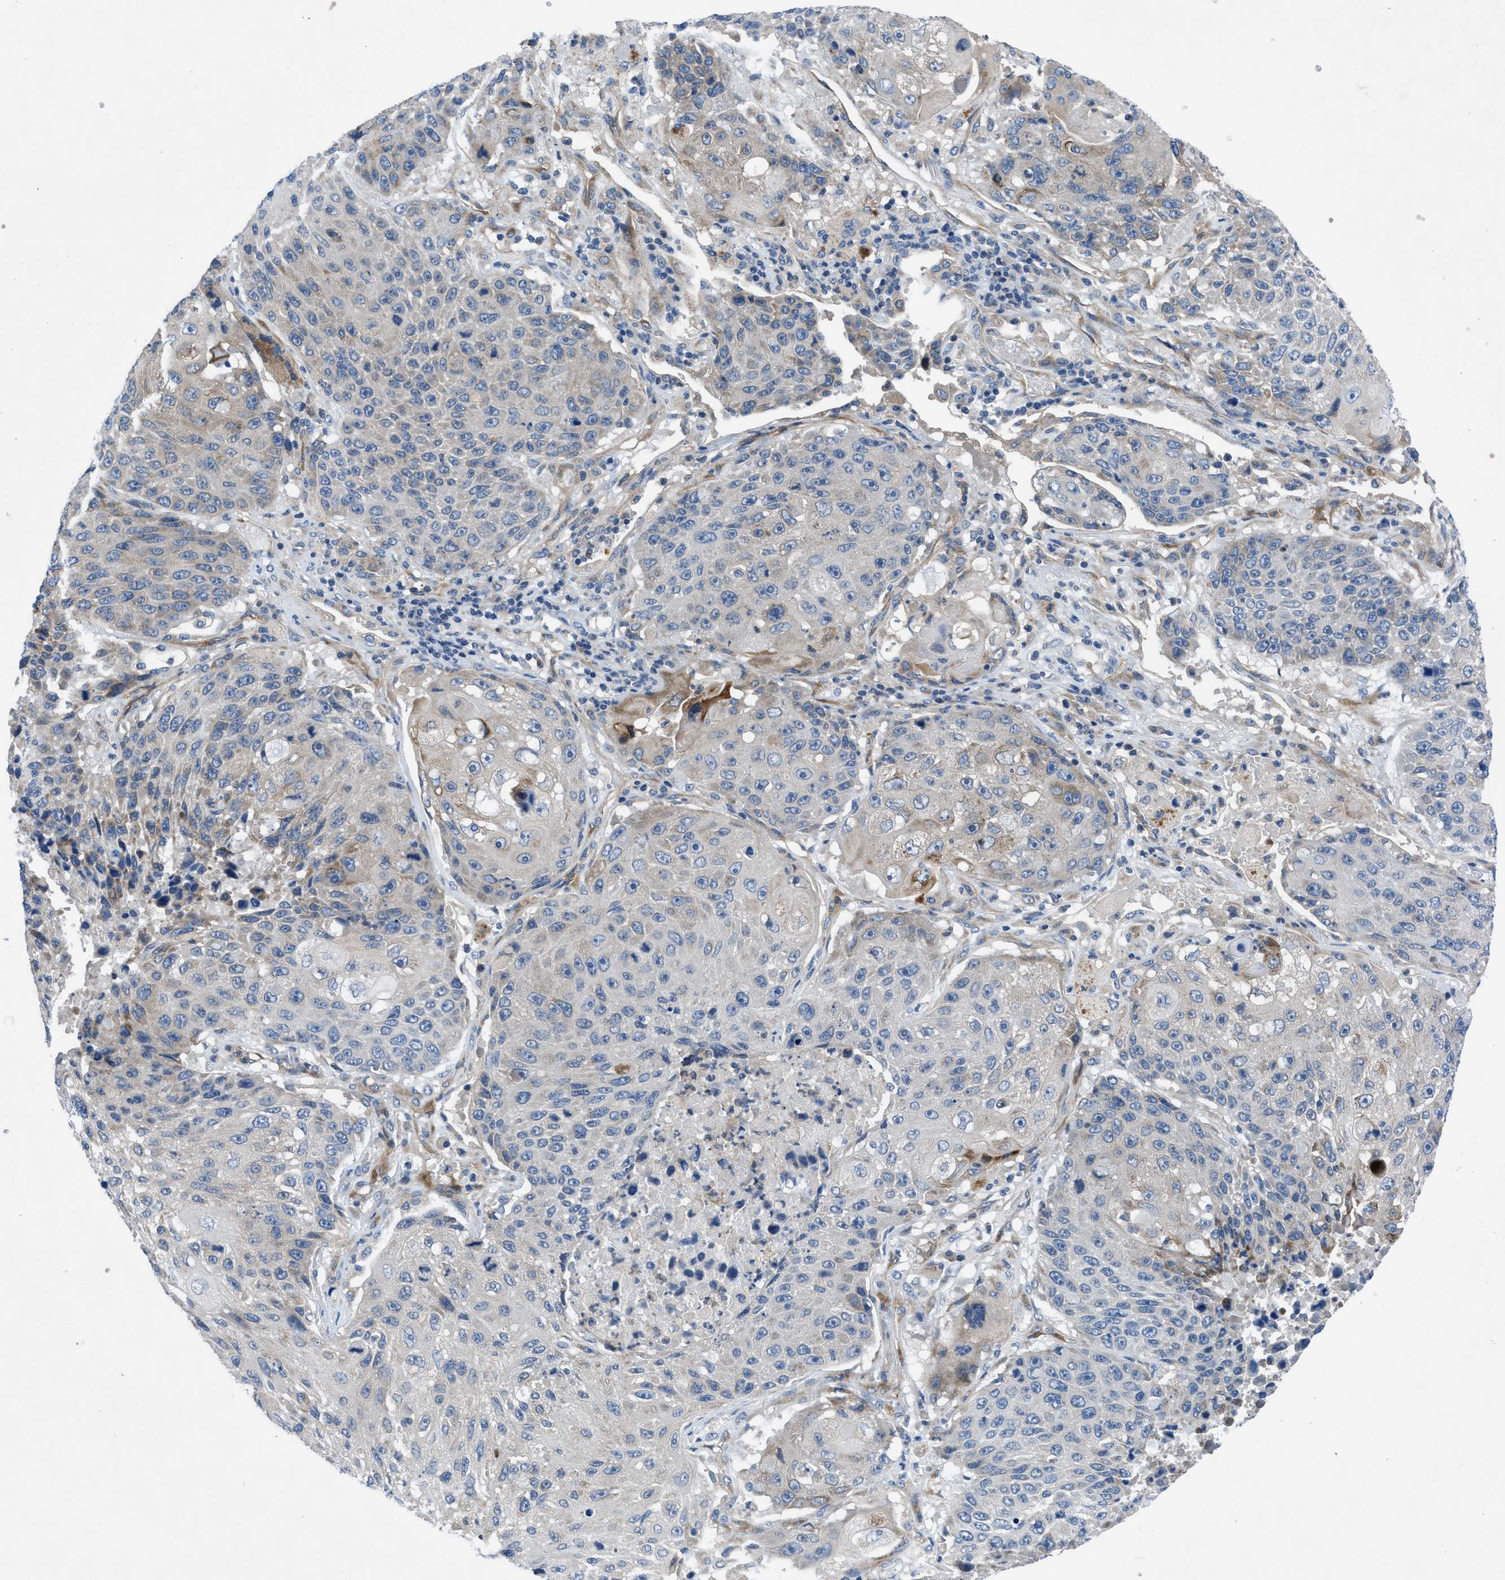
{"staining": {"intensity": "negative", "quantity": "none", "location": "none"}, "tissue": "lung cancer", "cell_type": "Tumor cells", "image_type": "cancer", "snomed": [{"axis": "morphology", "description": "Squamous cell carcinoma, NOS"}, {"axis": "topography", "description": "Lung"}], "caption": "Lung cancer was stained to show a protein in brown. There is no significant staining in tumor cells.", "gene": "PGR", "patient": {"sex": "male", "age": 61}}